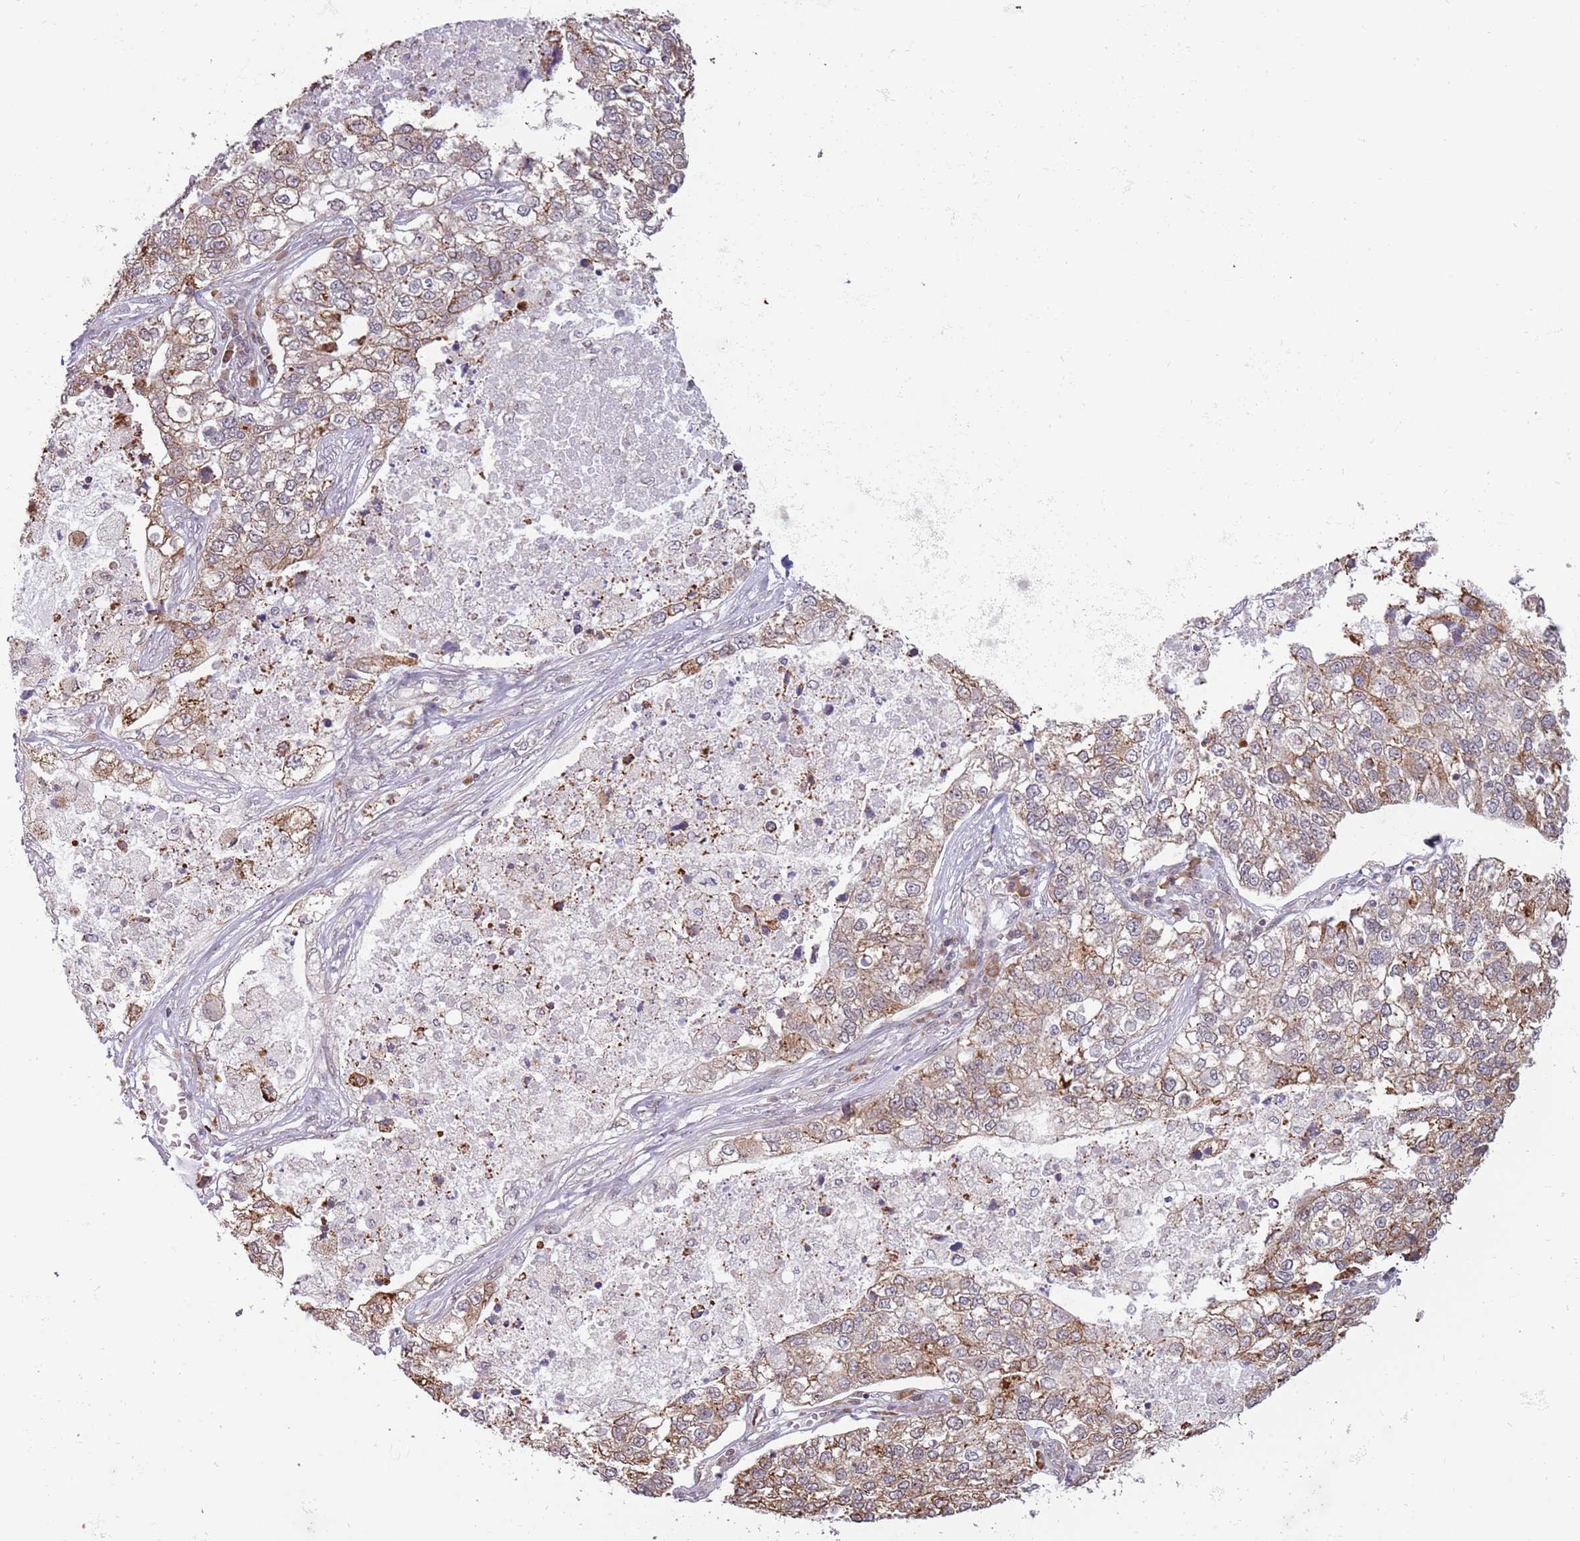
{"staining": {"intensity": "weak", "quantity": "25%-75%", "location": "cytoplasmic/membranous"}, "tissue": "lung cancer", "cell_type": "Tumor cells", "image_type": "cancer", "snomed": [{"axis": "morphology", "description": "Adenocarcinoma, NOS"}, {"axis": "topography", "description": "Lung"}], "caption": "Approximately 25%-75% of tumor cells in lung cancer demonstrate weak cytoplasmic/membranous protein positivity as visualized by brown immunohistochemical staining.", "gene": "BARD1", "patient": {"sex": "male", "age": 49}}